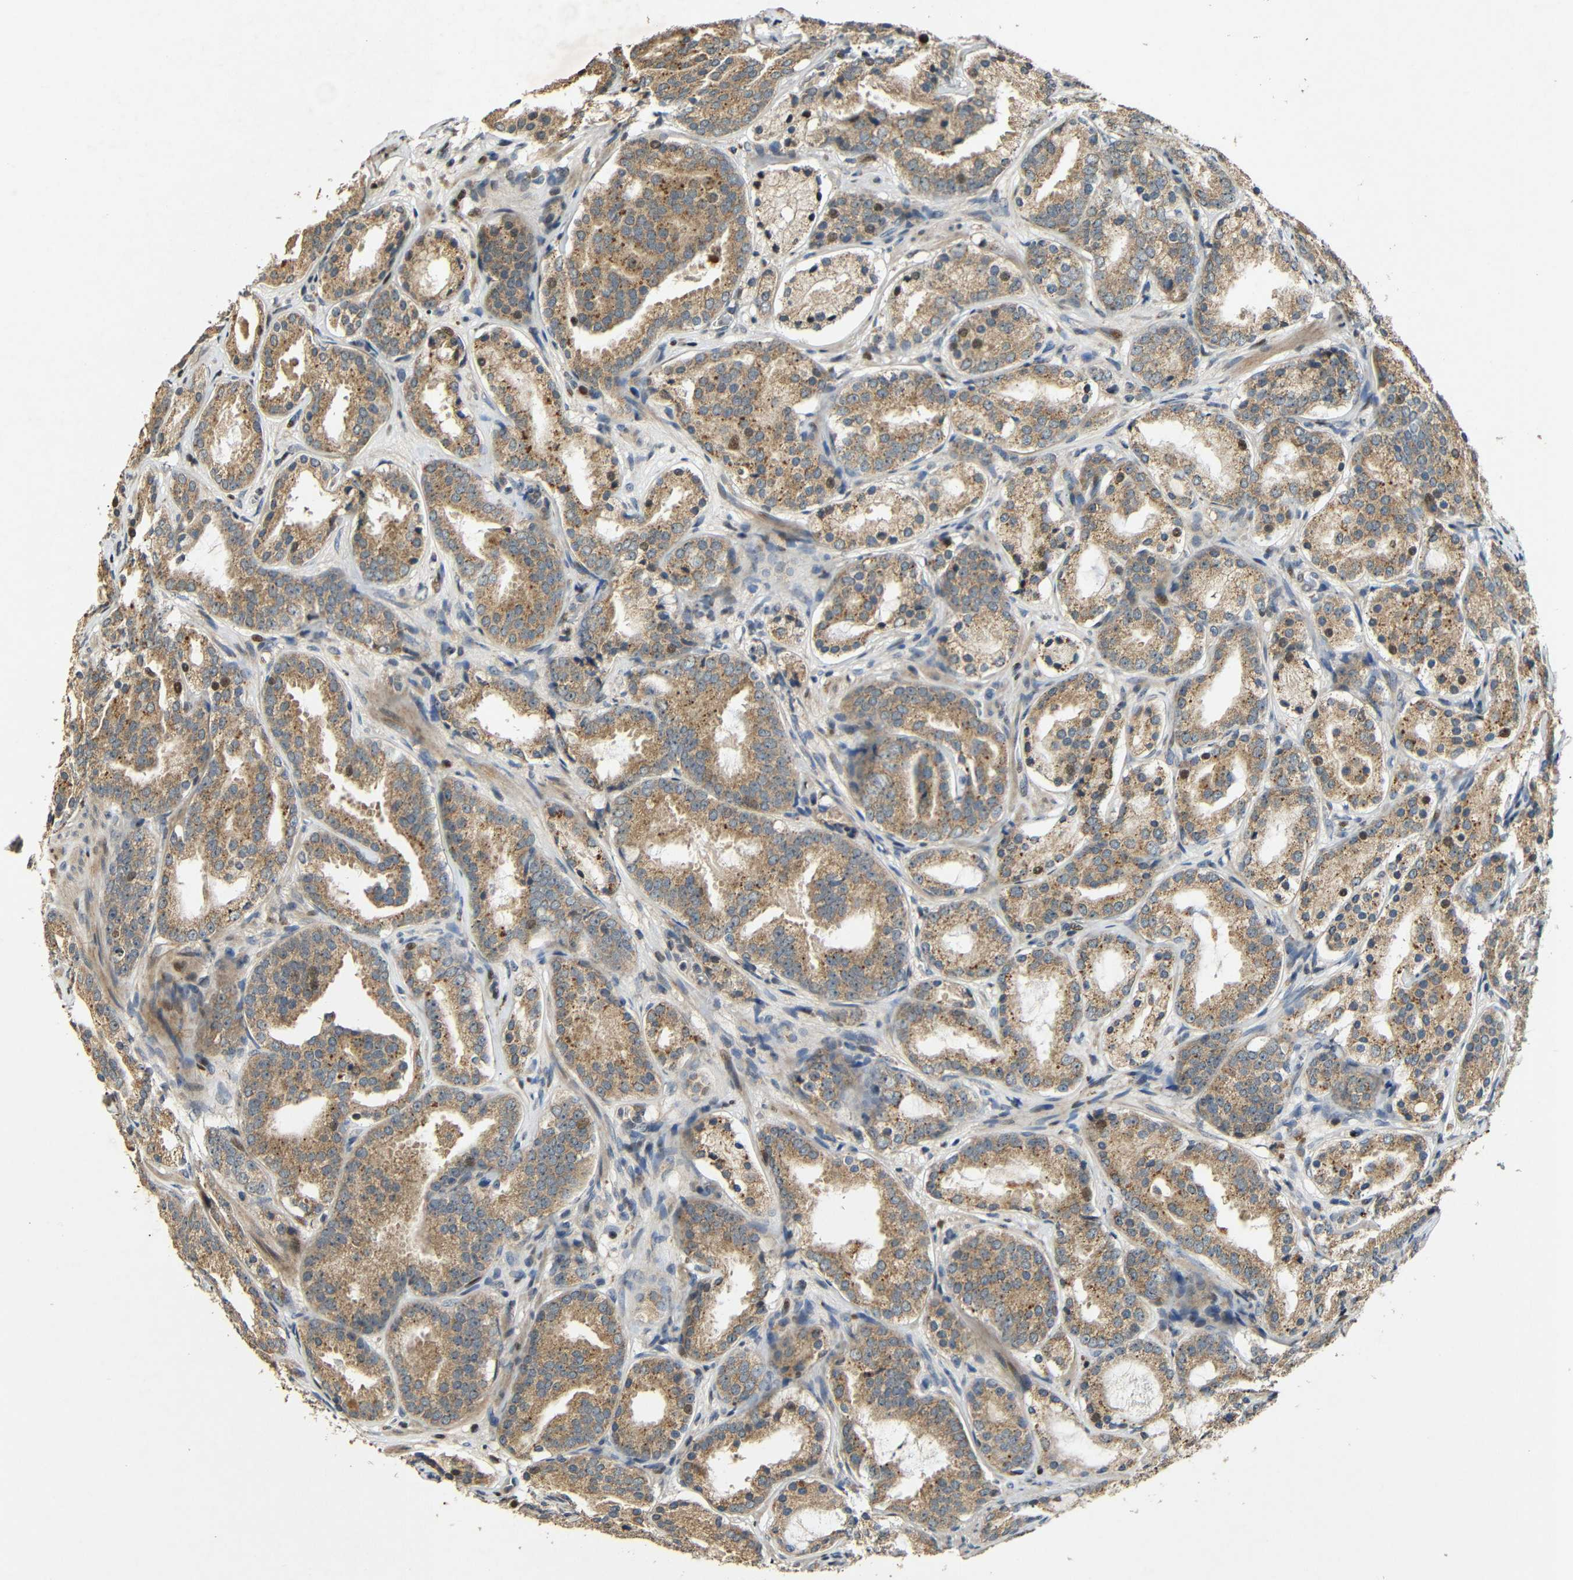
{"staining": {"intensity": "moderate", "quantity": ">75%", "location": "cytoplasmic/membranous,nuclear"}, "tissue": "prostate cancer", "cell_type": "Tumor cells", "image_type": "cancer", "snomed": [{"axis": "morphology", "description": "Adenocarcinoma, Low grade"}, {"axis": "topography", "description": "Prostate"}], "caption": "An image showing moderate cytoplasmic/membranous and nuclear expression in about >75% of tumor cells in prostate cancer, as visualized by brown immunohistochemical staining.", "gene": "KAZALD1", "patient": {"sex": "male", "age": 69}}